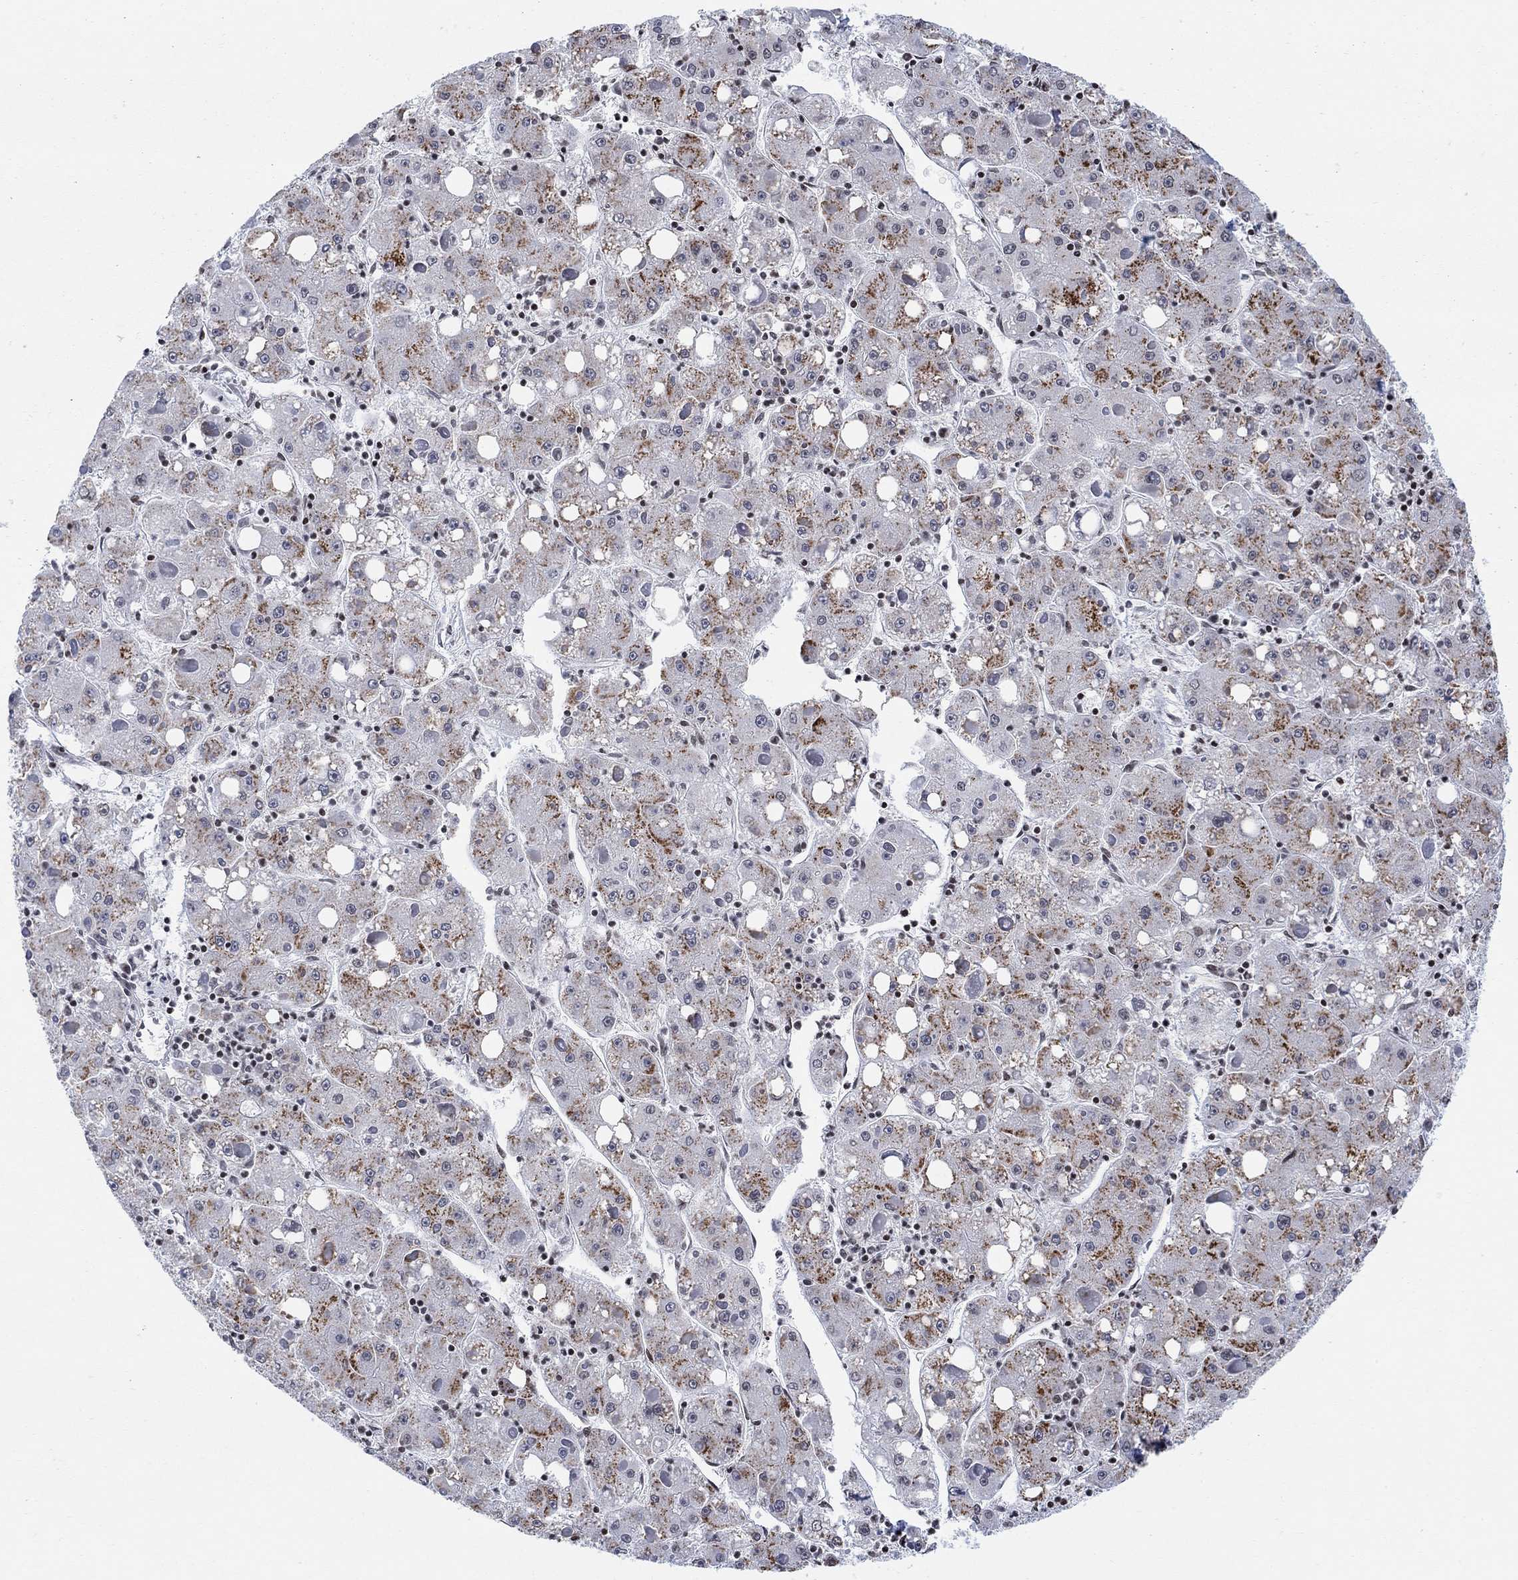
{"staining": {"intensity": "moderate", "quantity": "25%-75%", "location": "cytoplasmic/membranous"}, "tissue": "liver cancer", "cell_type": "Tumor cells", "image_type": "cancer", "snomed": [{"axis": "morphology", "description": "Carcinoma, Hepatocellular, NOS"}, {"axis": "topography", "description": "Liver"}], "caption": "Liver cancer stained with immunohistochemistry (IHC) displays moderate cytoplasmic/membranous expression in approximately 25%-75% of tumor cells. Using DAB (brown) and hematoxylin (blue) stains, captured at high magnification using brightfield microscopy.", "gene": "ABHD14A", "patient": {"sex": "male", "age": 73}}